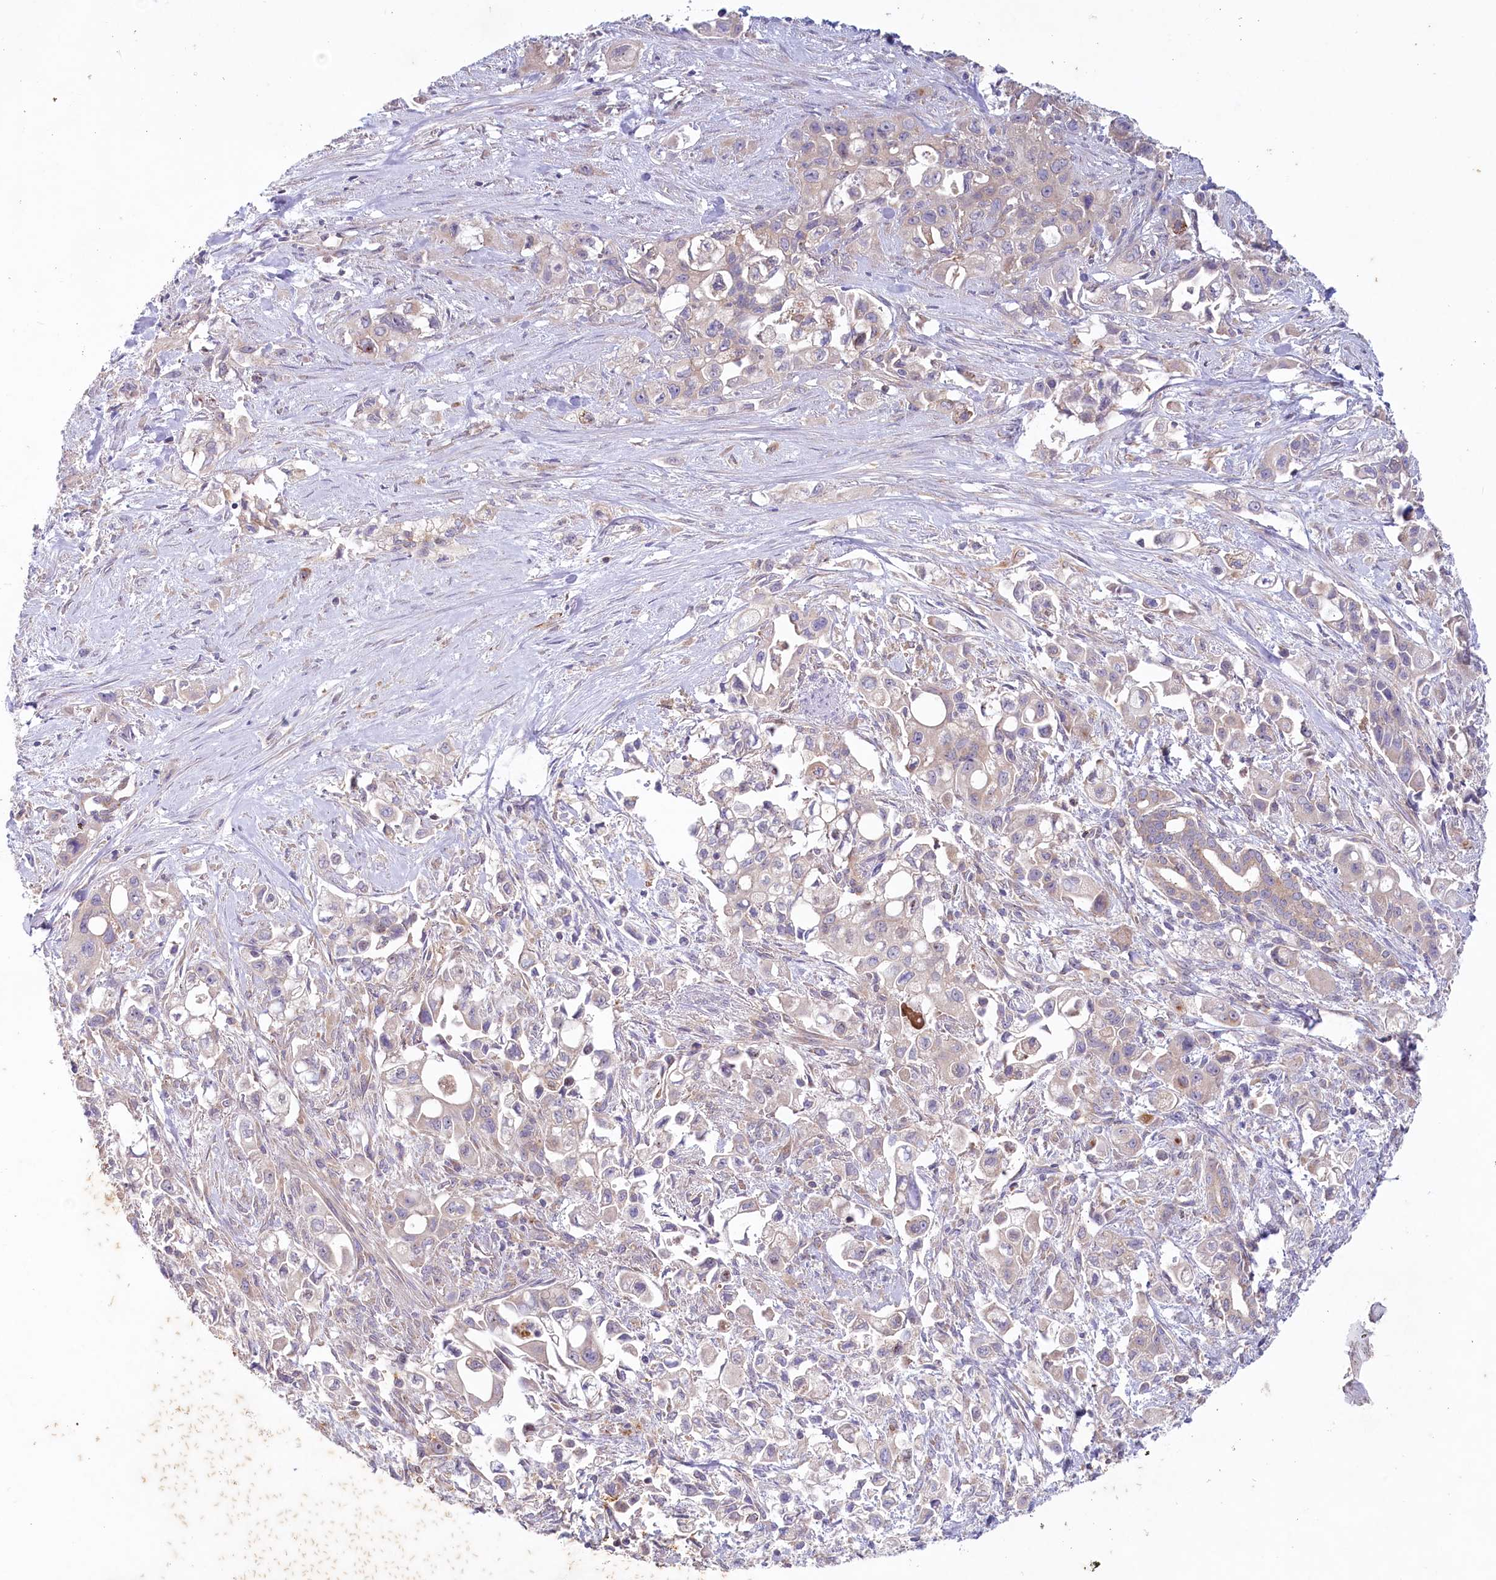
{"staining": {"intensity": "negative", "quantity": "none", "location": "none"}, "tissue": "pancreatic cancer", "cell_type": "Tumor cells", "image_type": "cancer", "snomed": [{"axis": "morphology", "description": "Adenocarcinoma, NOS"}, {"axis": "topography", "description": "Pancreas"}], "caption": "DAB (3,3'-diaminobenzidine) immunohistochemical staining of pancreatic cancer displays no significant positivity in tumor cells.", "gene": "TNIP1", "patient": {"sex": "female", "age": 66}}